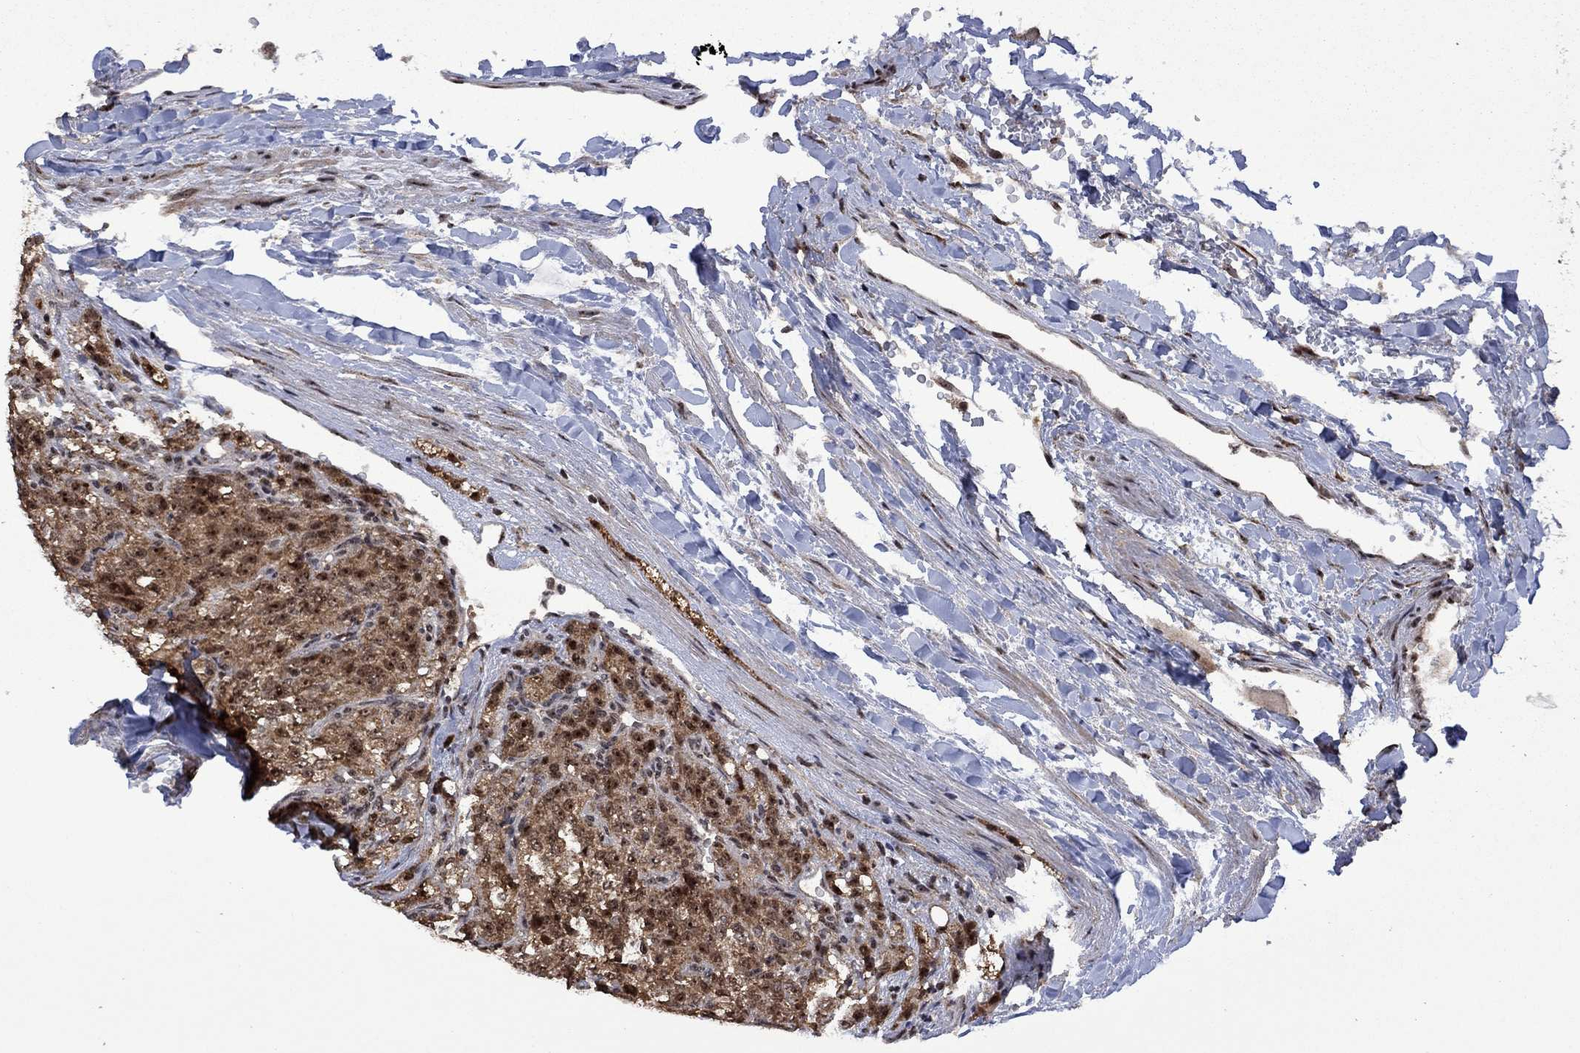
{"staining": {"intensity": "moderate", "quantity": ">75%", "location": "cytoplasmic/membranous,nuclear"}, "tissue": "renal cancer", "cell_type": "Tumor cells", "image_type": "cancer", "snomed": [{"axis": "morphology", "description": "Adenocarcinoma, NOS"}, {"axis": "topography", "description": "Kidney"}], "caption": "This is an image of immunohistochemistry staining of adenocarcinoma (renal), which shows moderate positivity in the cytoplasmic/membranous and nuclear of tumor cells.", "gene": "FBL", "patient": {"sex": "female", "age": 63}}